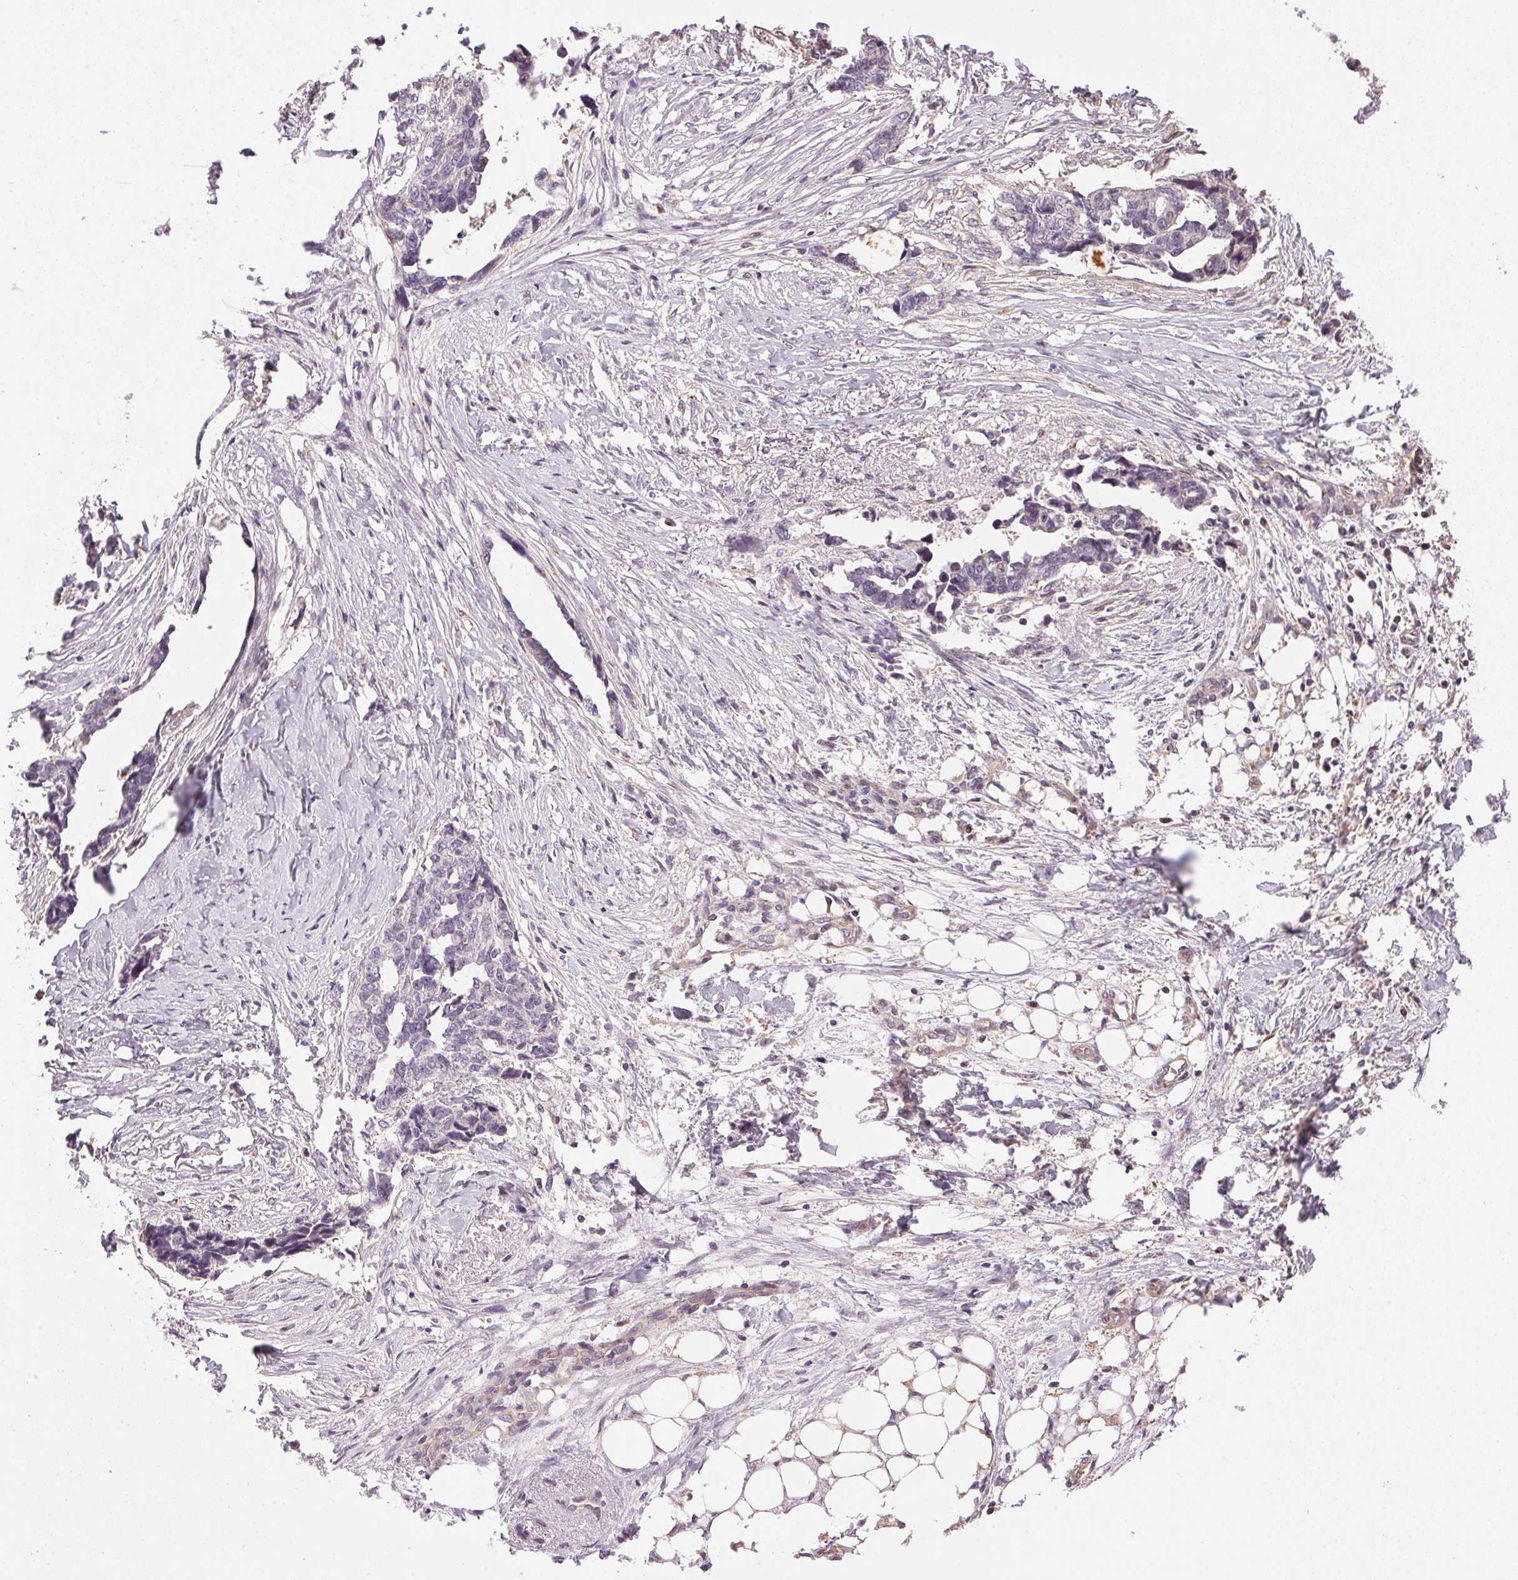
{"staining": {"intensity": "negative", "quantity": "none", "location": "none"}, "tissue": "ovarian cancer", "cell_type": "Tumor cells", "image_type": "cancer", "snomed": [{"axis": "morphology", "description": "Cystadenocarcinoma, serous, NOS"}, {"axis": "topography", "description": "Ovary"}], "caption": "Micrograph shows no protein positivity in tumor cells of ovarian cancer tissue.", "gene": "GOLPH3", "patient": {"sex": "female", "age": 69}}